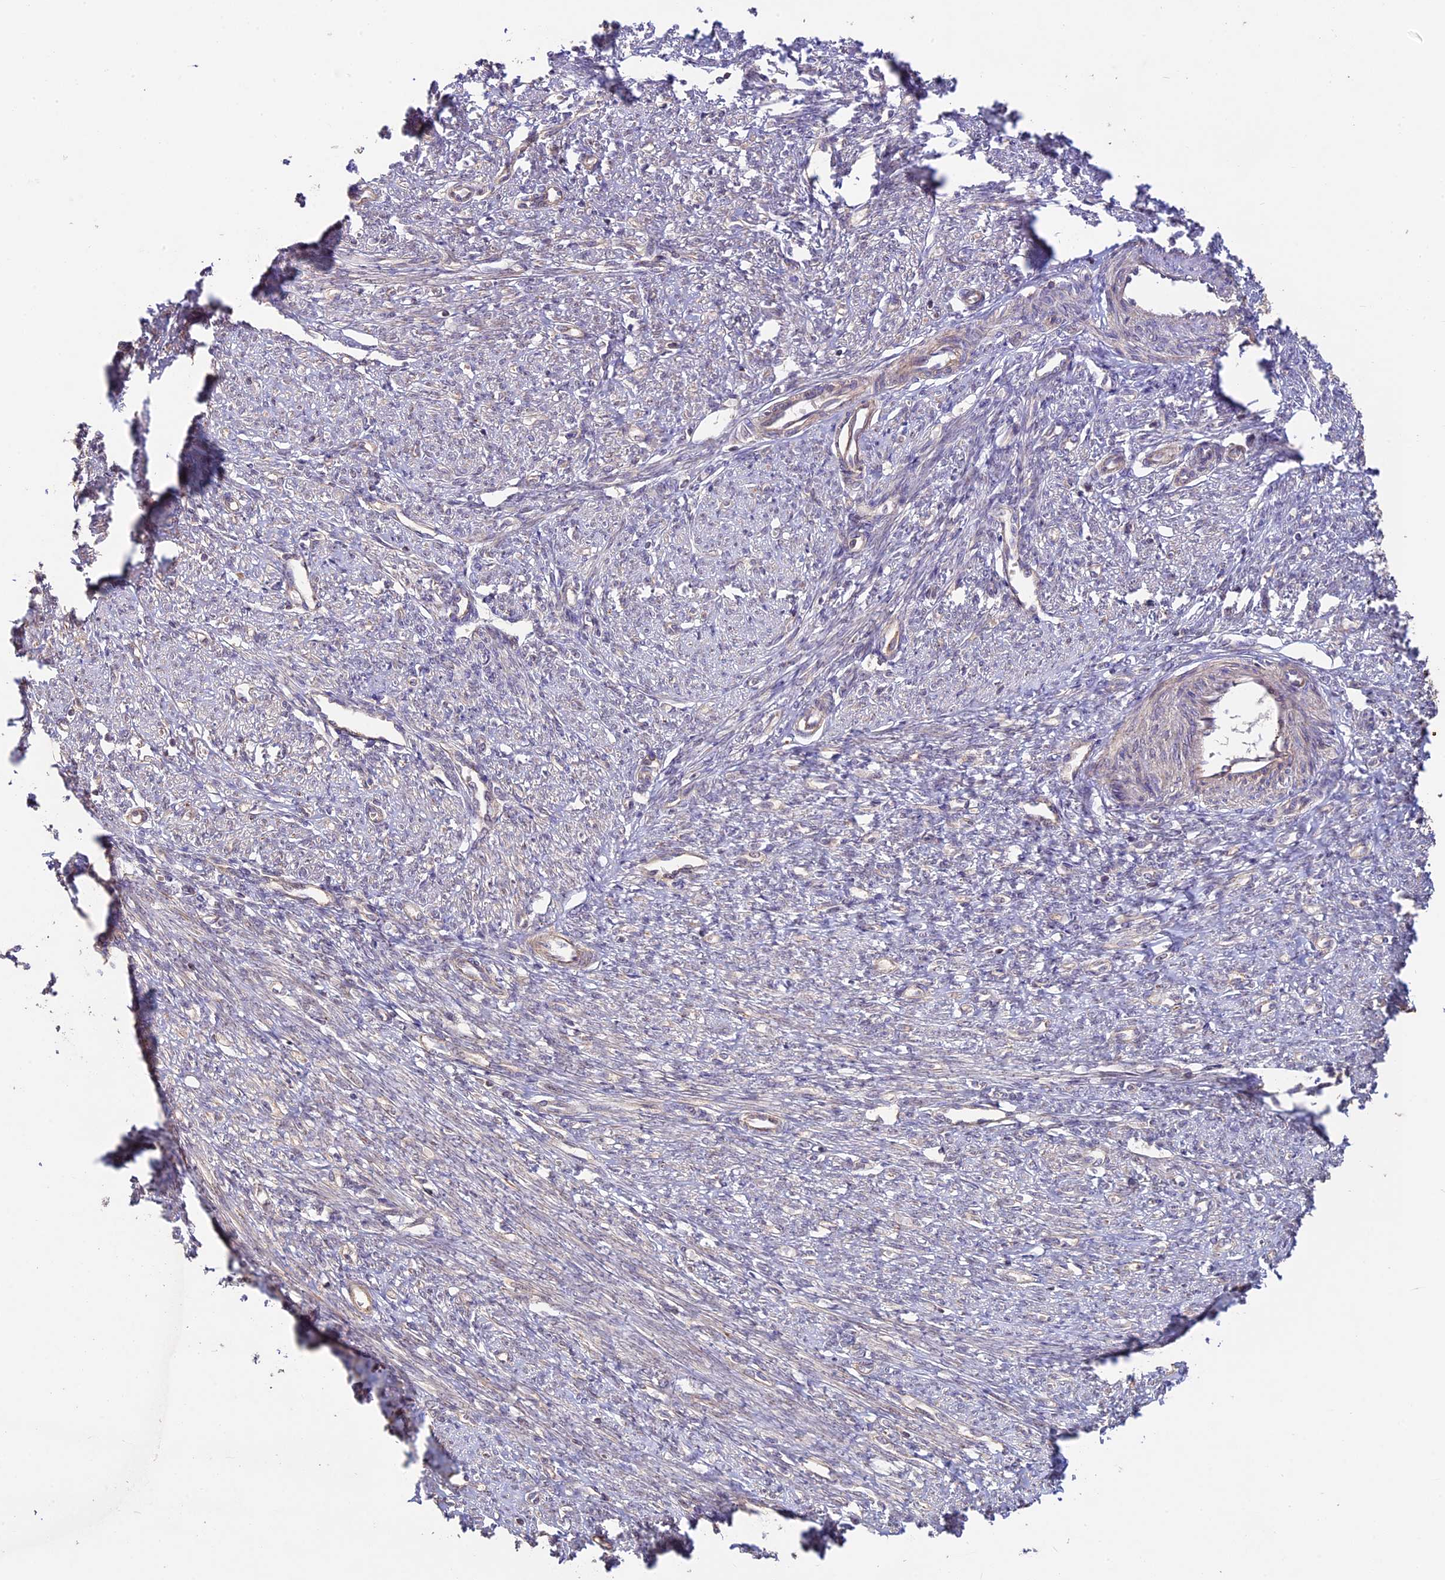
{"staining": {"intensity": "moderate", "quantity": "25%-75%", "location": "cytoplasmic/membranous,nuclear"}, "tissue": "smooth muscle", "cell_type": "Smooth muscle cells", "image_type": "normal", "snomed": [{"axis": "morphology", "description": "Normal tissue, NOS"}, {"axis": "topography", "description": "Smooth muscle"}, {"axis": "topography", "description": "Uterus"}], "caption": "Smooth muscle stained with IHC exhibits moderate cytoplasmic/membranous,nuclear staining in about 25%-75% of smooth muscle cells.", "gene": "BCAS4", "patient": {"sex": "female", "age": 59}}